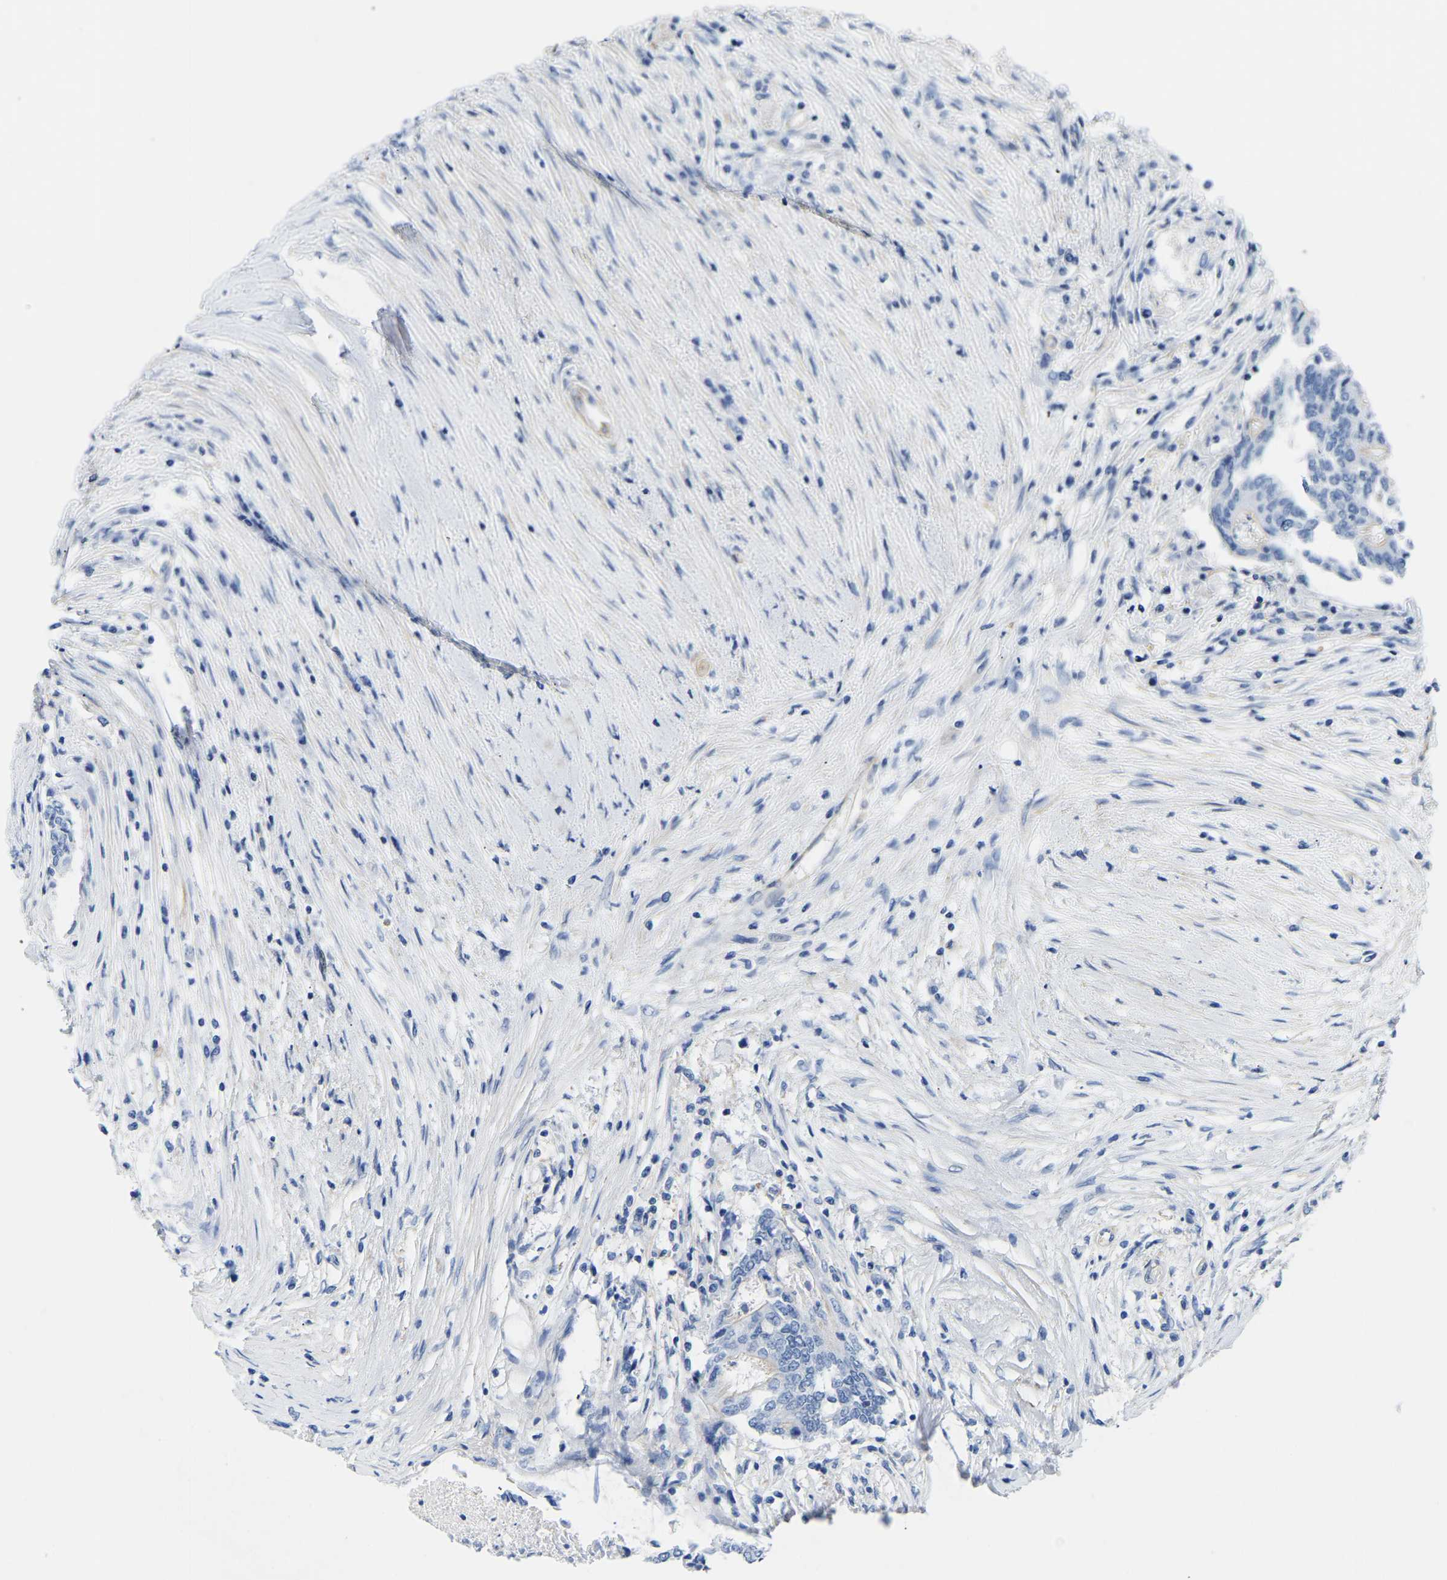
{"staining": {"intensity": "negative", "quantity": "none", "location": "none"}, "tissue": "colorectal cancer", "cell_type": "Tumor cells", "image_type": "cancer", "snomed": [{"axis": "morphology", "description": "Adenocarcinoma, NOS"}, {"axis": "topography", "description": "Rectum"}], "caption": "Immunohistochemistry of adenocarcinoma (colorectal) reveals no positivity in tumor cells.", "gene": "UPK3A", "patient": {"sex": "male", "age": 63}}